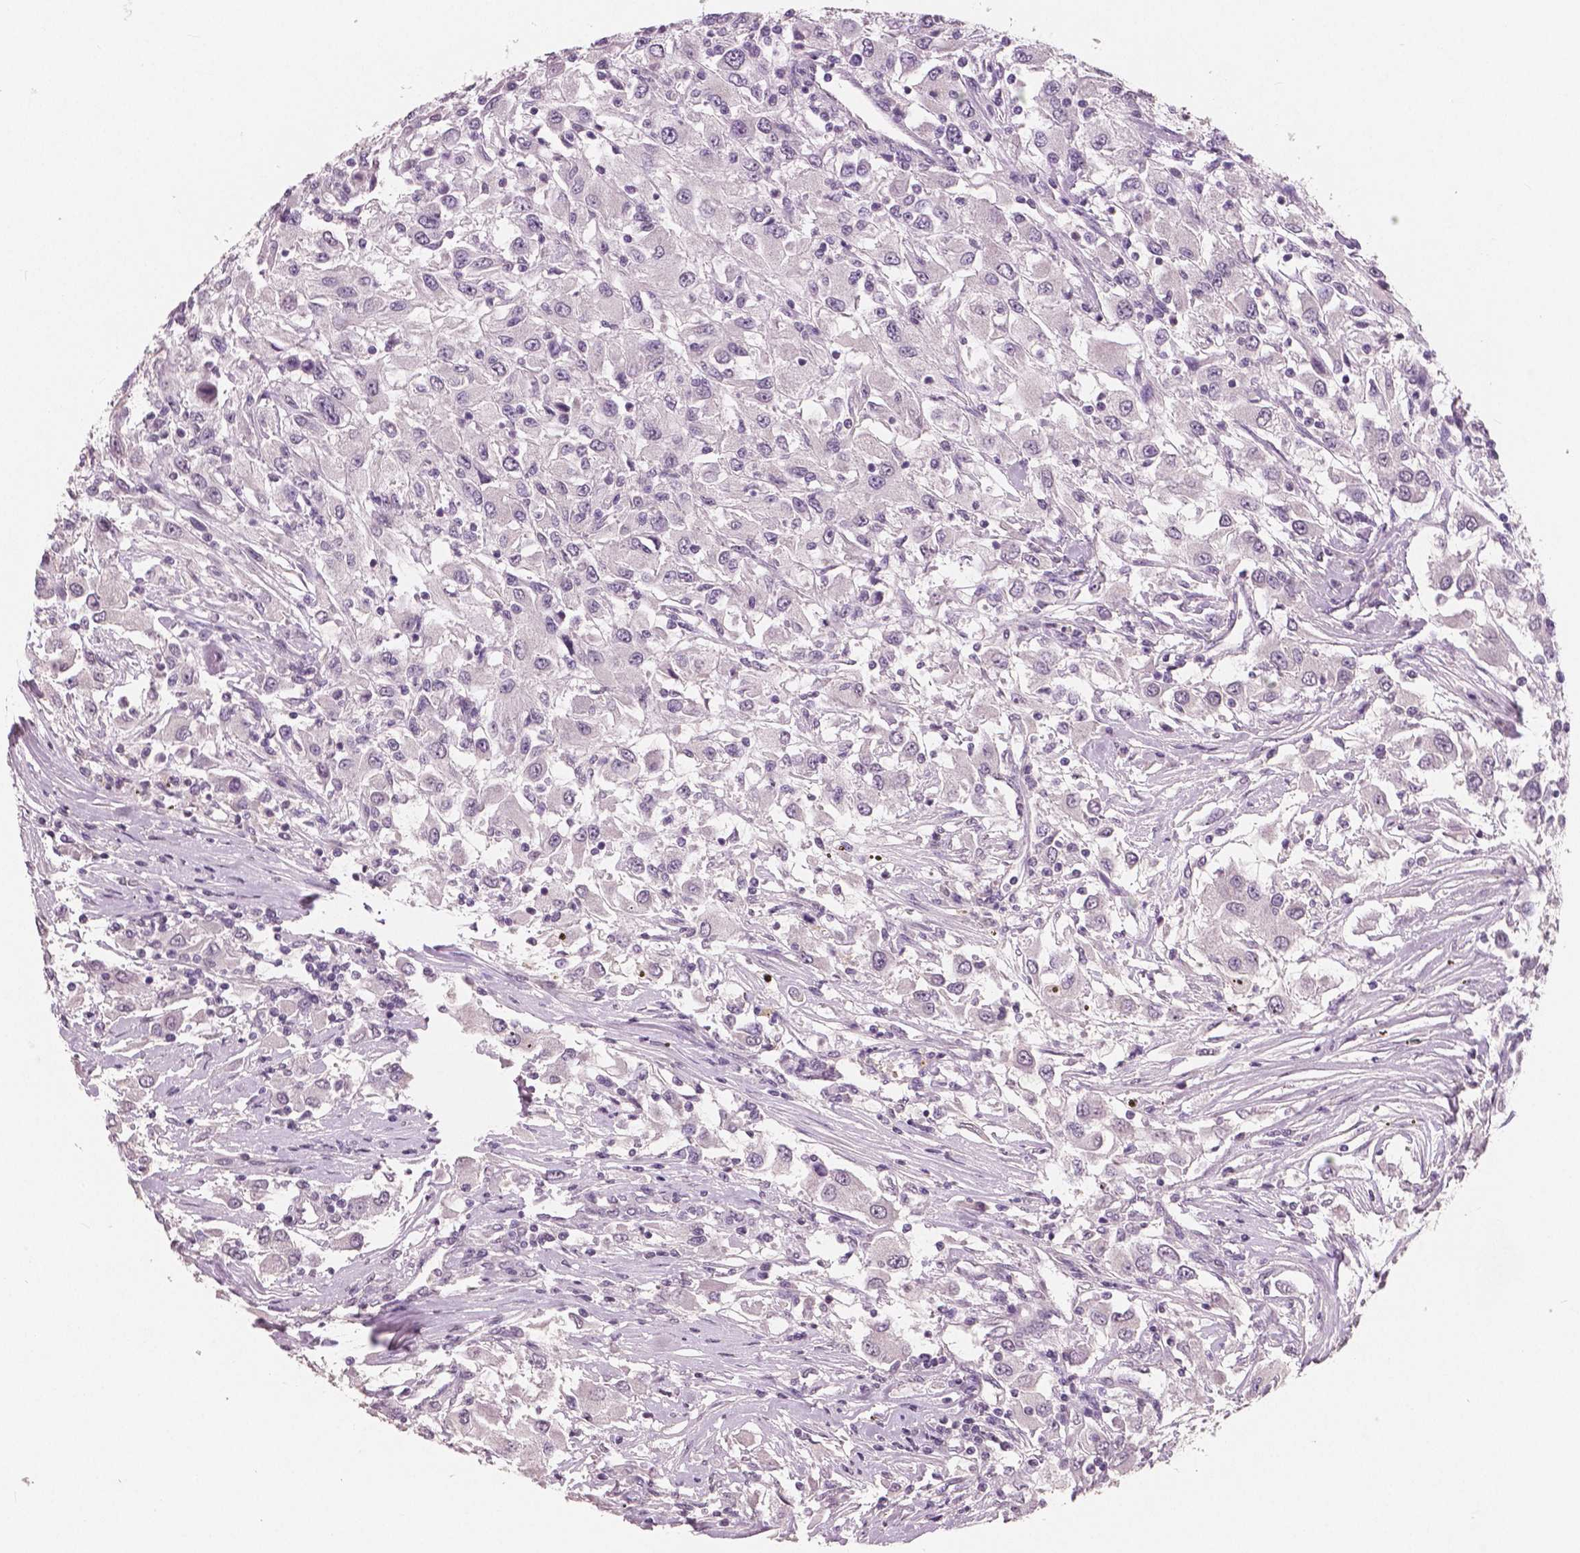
{"staining": {"intensity": "negative", "quantity": "none", "location": "none"}, "tissue": "renal cancer", "cell_type": "Tumor cells", "image_type": "cancer", "snomed": [{"axis": "morphology", "description": "Adenocarcinoma, NOS"}, {"axis": "topography", "description": "Kidney"}], "caption": "A photomicrograph of renal cancer stained for a protein displays no brown staining in tumor cells.", "gene": "RNASE7", "patient": {"sex": "female", "age": 67}}